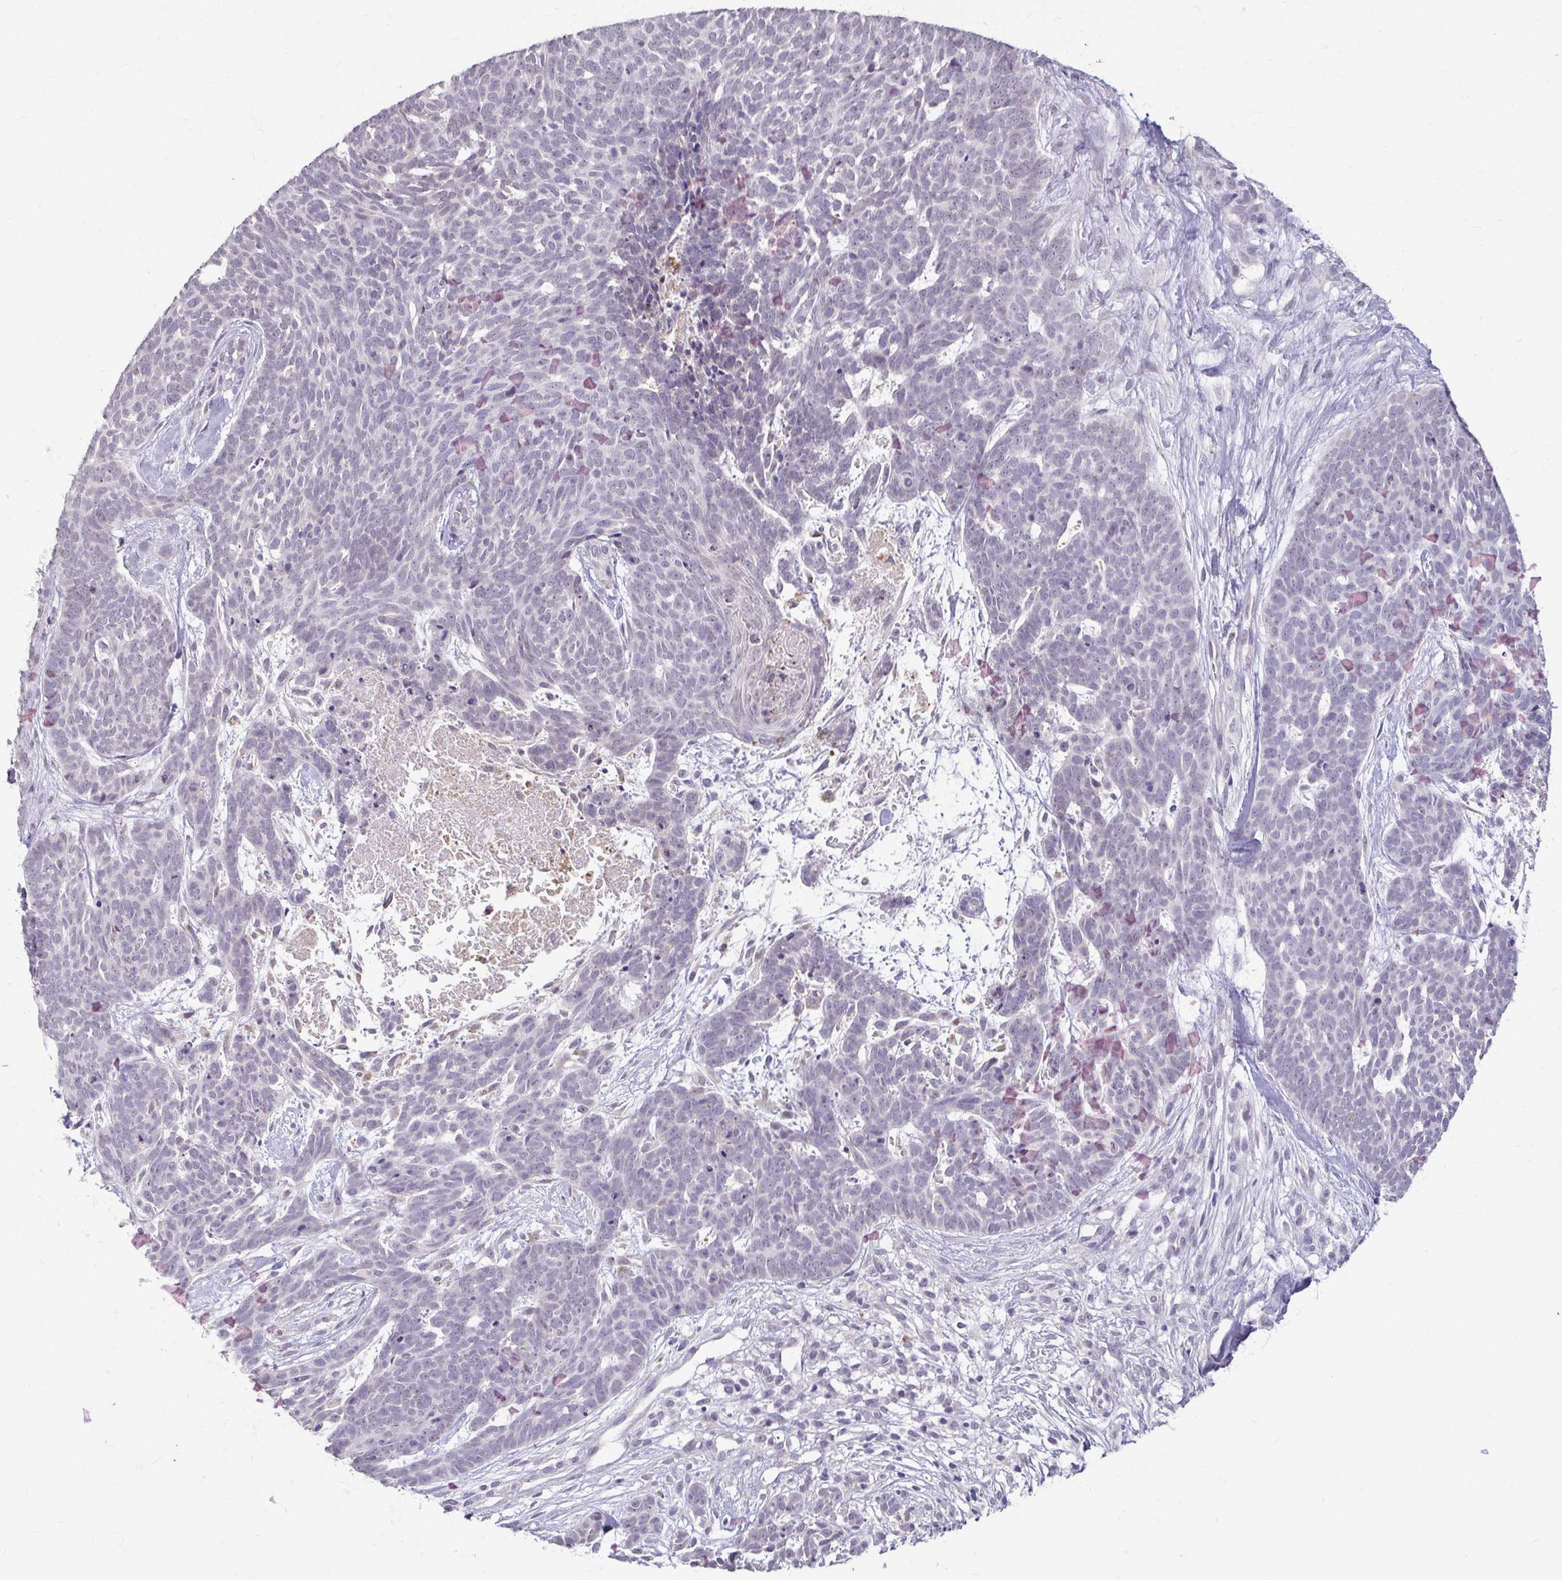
{"staining": {"intensity": "negative", "quantity": "none", "location": "none"}, "tissue": "skin cancer", "cell_type": "Tumor cells", "image_type": "cancer", "snomed": [{"axis": "morphology", "description": "Basal cell carcinoma"}, {"axis": "topography", "description": "Skin"}], "caption": "Skin basal cell carcinoma was stained to show a protein in brown. There is no significant expression in tumor cells. The staining is performed using DAB brown chromogen with nuclei counter-stained in using hematoxylin.", "gene": "DDN", "patient": {"sex": "female", "age": 78}}